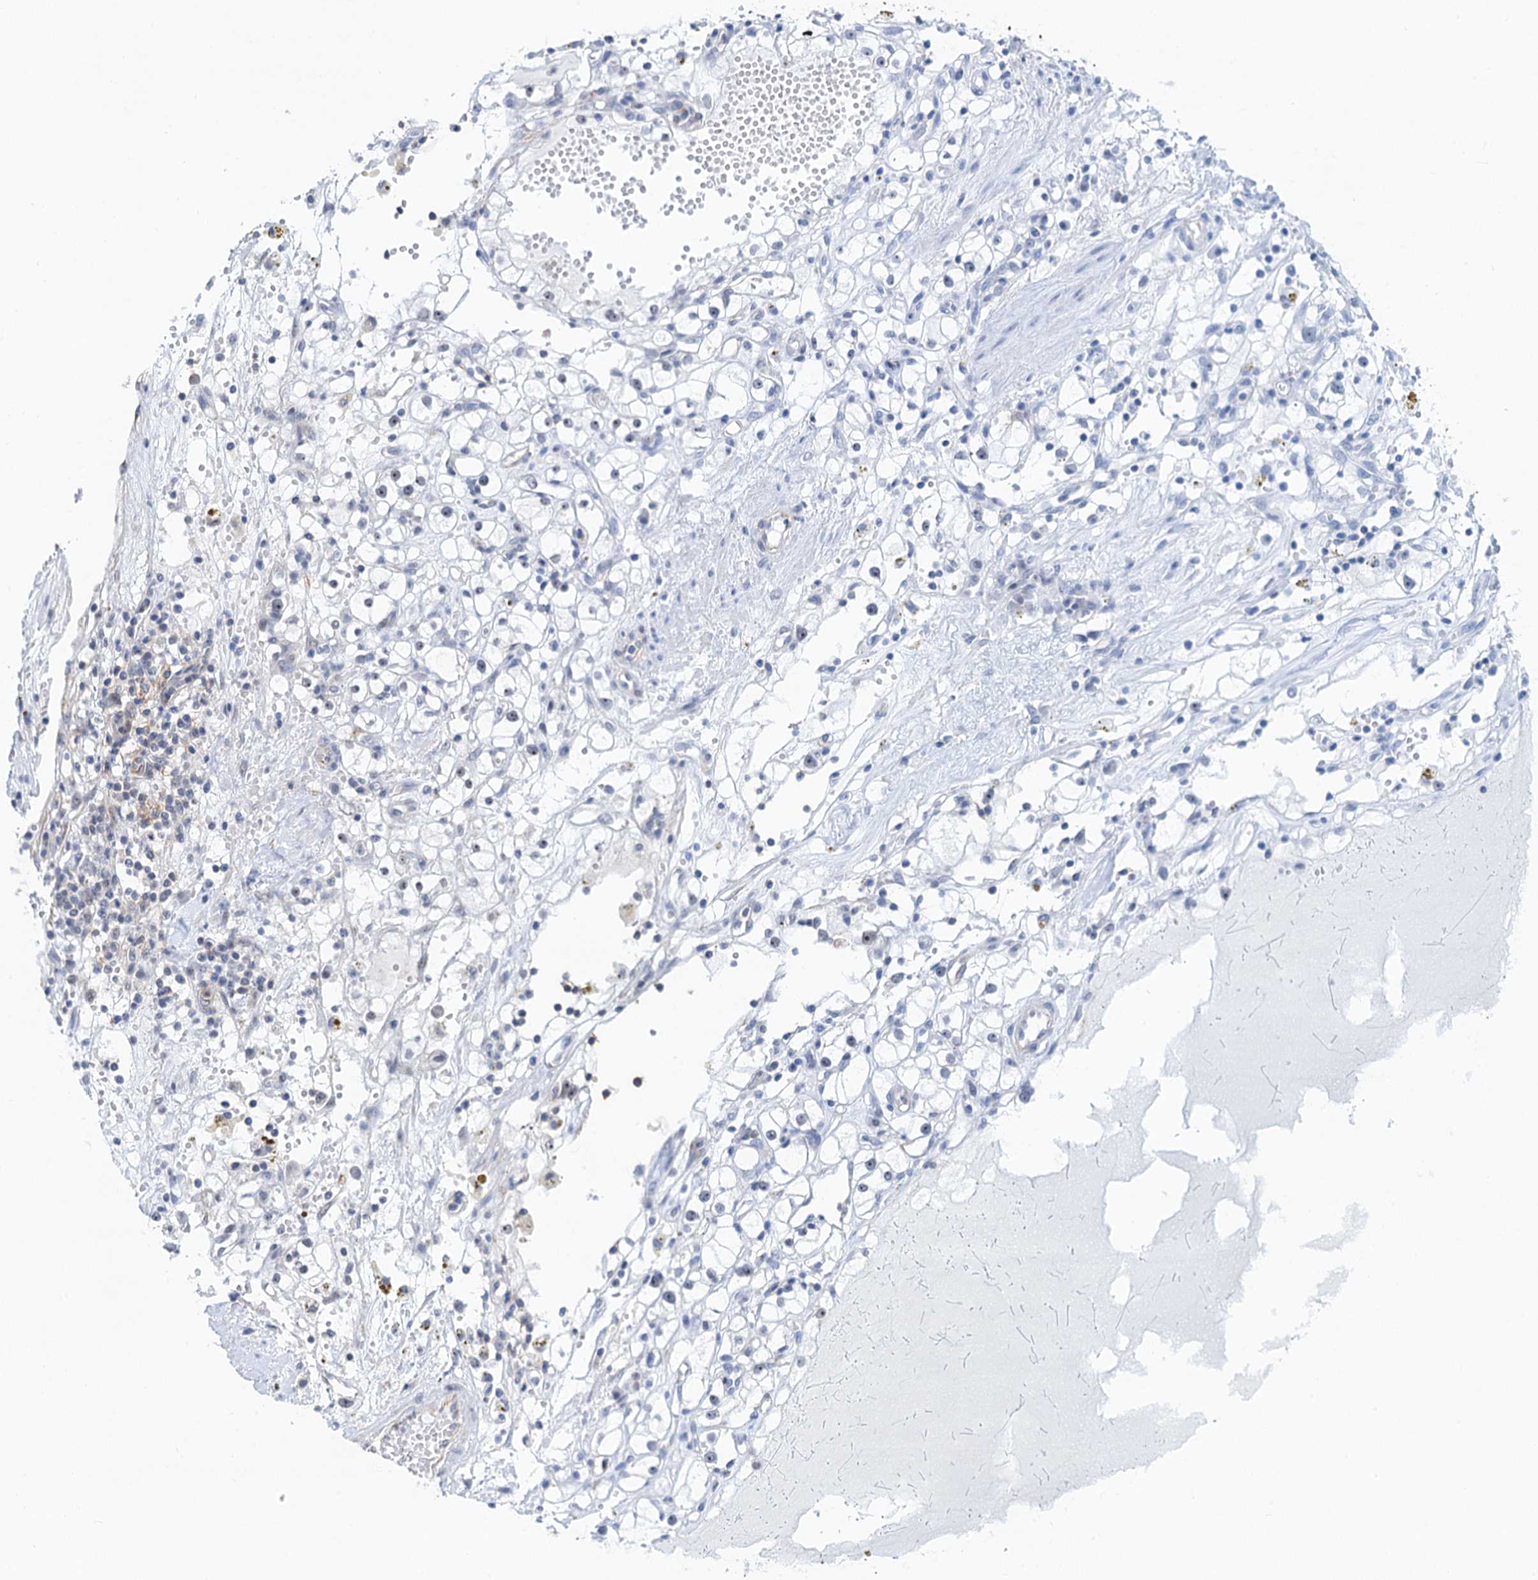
{"staining": {"intensity": "negative", "quantity": "none", "location": "none"}, "tissue": "renal cancer", "cell_type": "Tumor cells", "image_type": "cancer", "snomed": [{"axis": "morphology", "description": "Adenocarcinoma, NOS"}, {"axis": "topography", "description": "Kidney"}], "caption": "Tumor cells are negative for brown protein staining in renal cancer.", "gene": "TMA16", "patient": {"sex": "male", "age": 56}}